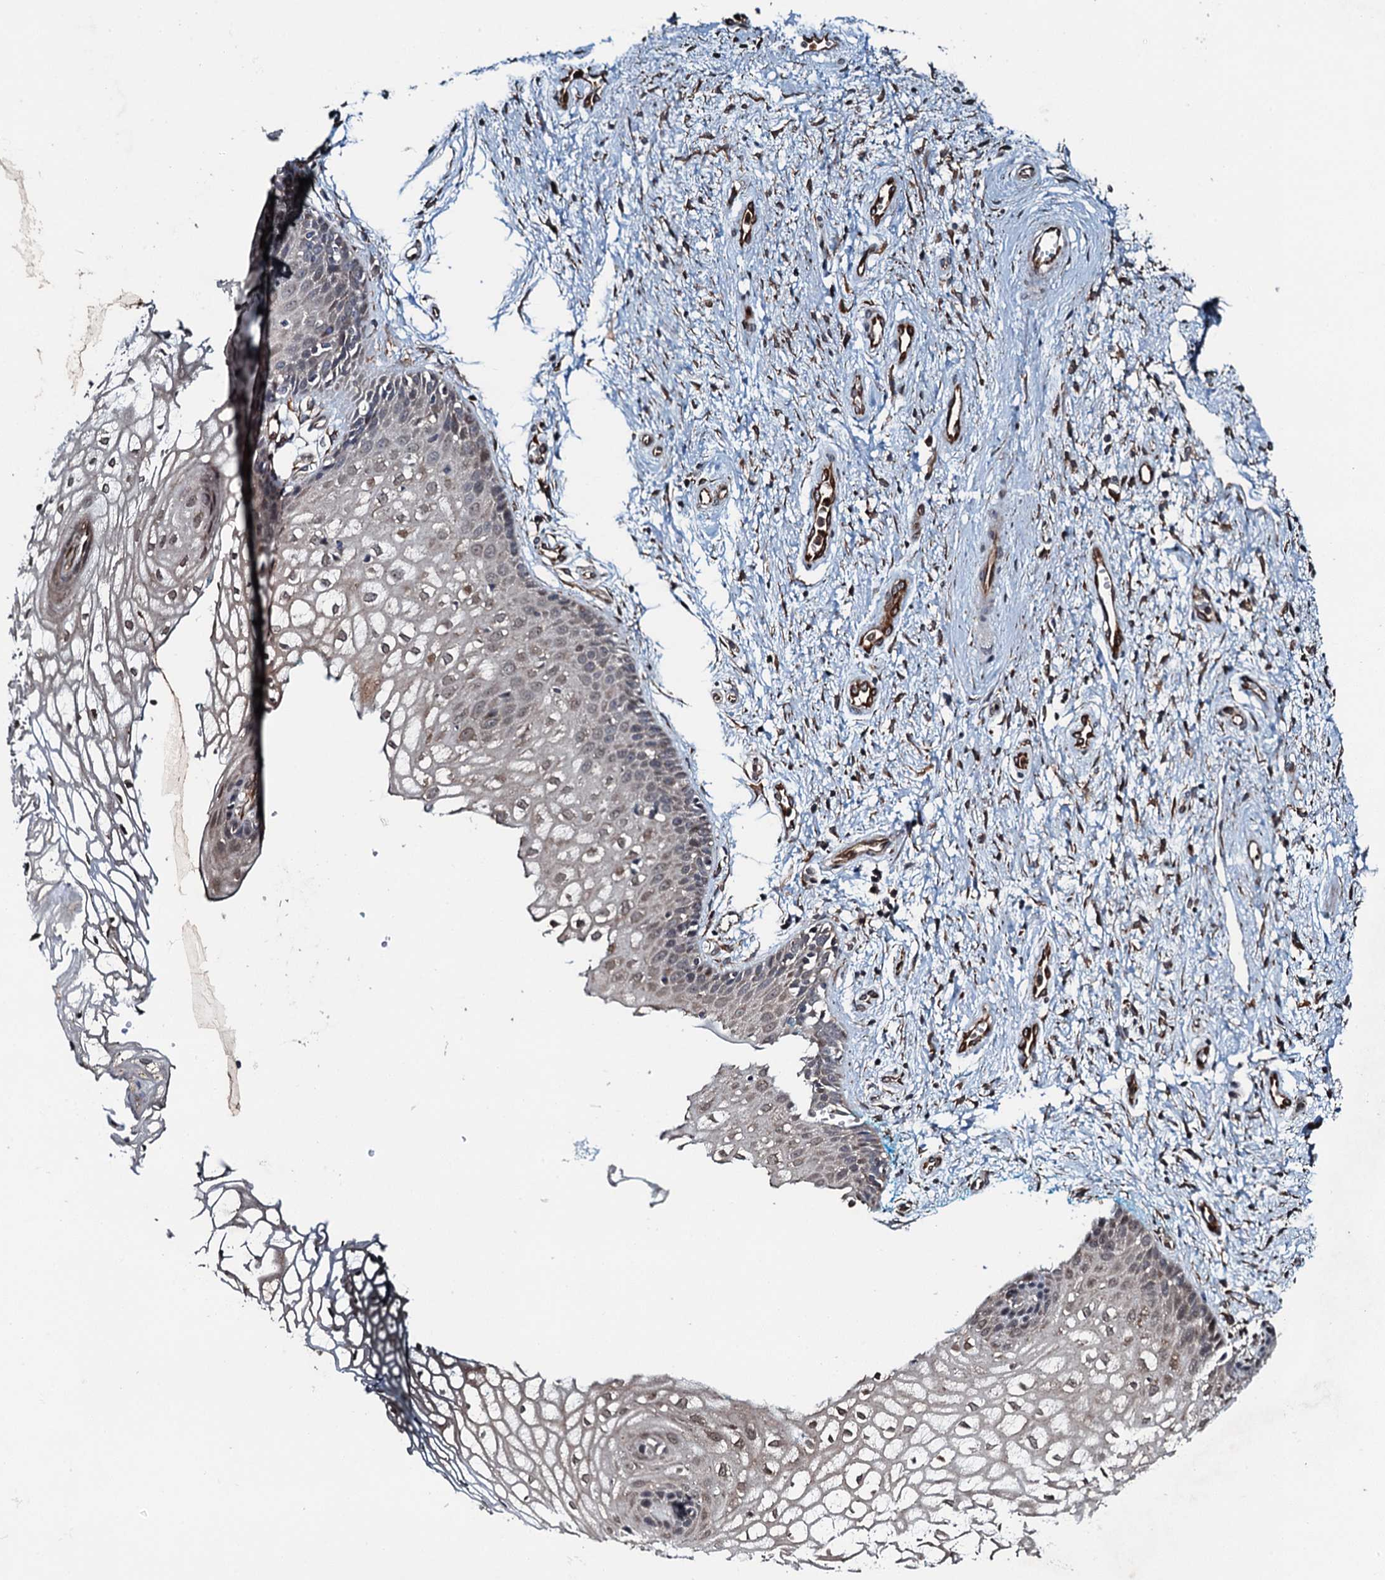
{"staining": {"intensity": "weak", "quantity": "25%-75%", "location": "cytoplasmic/membranous,nuclear"}, "tissue": "vagina", "cell_type": "Squamous epithelial cells", "image_type": "normal", "snomed": [{"axis": "morphology", "description": "Normal tissue, NOS"}, {"axis": "topography", "description": "Vagina"}], "caption": "Human vagina stained with a protein marker exhibits weak staining in squamous epithelial cells.", "gene": "WHAMM", "patient": {"sex": "female", "age": 34}}